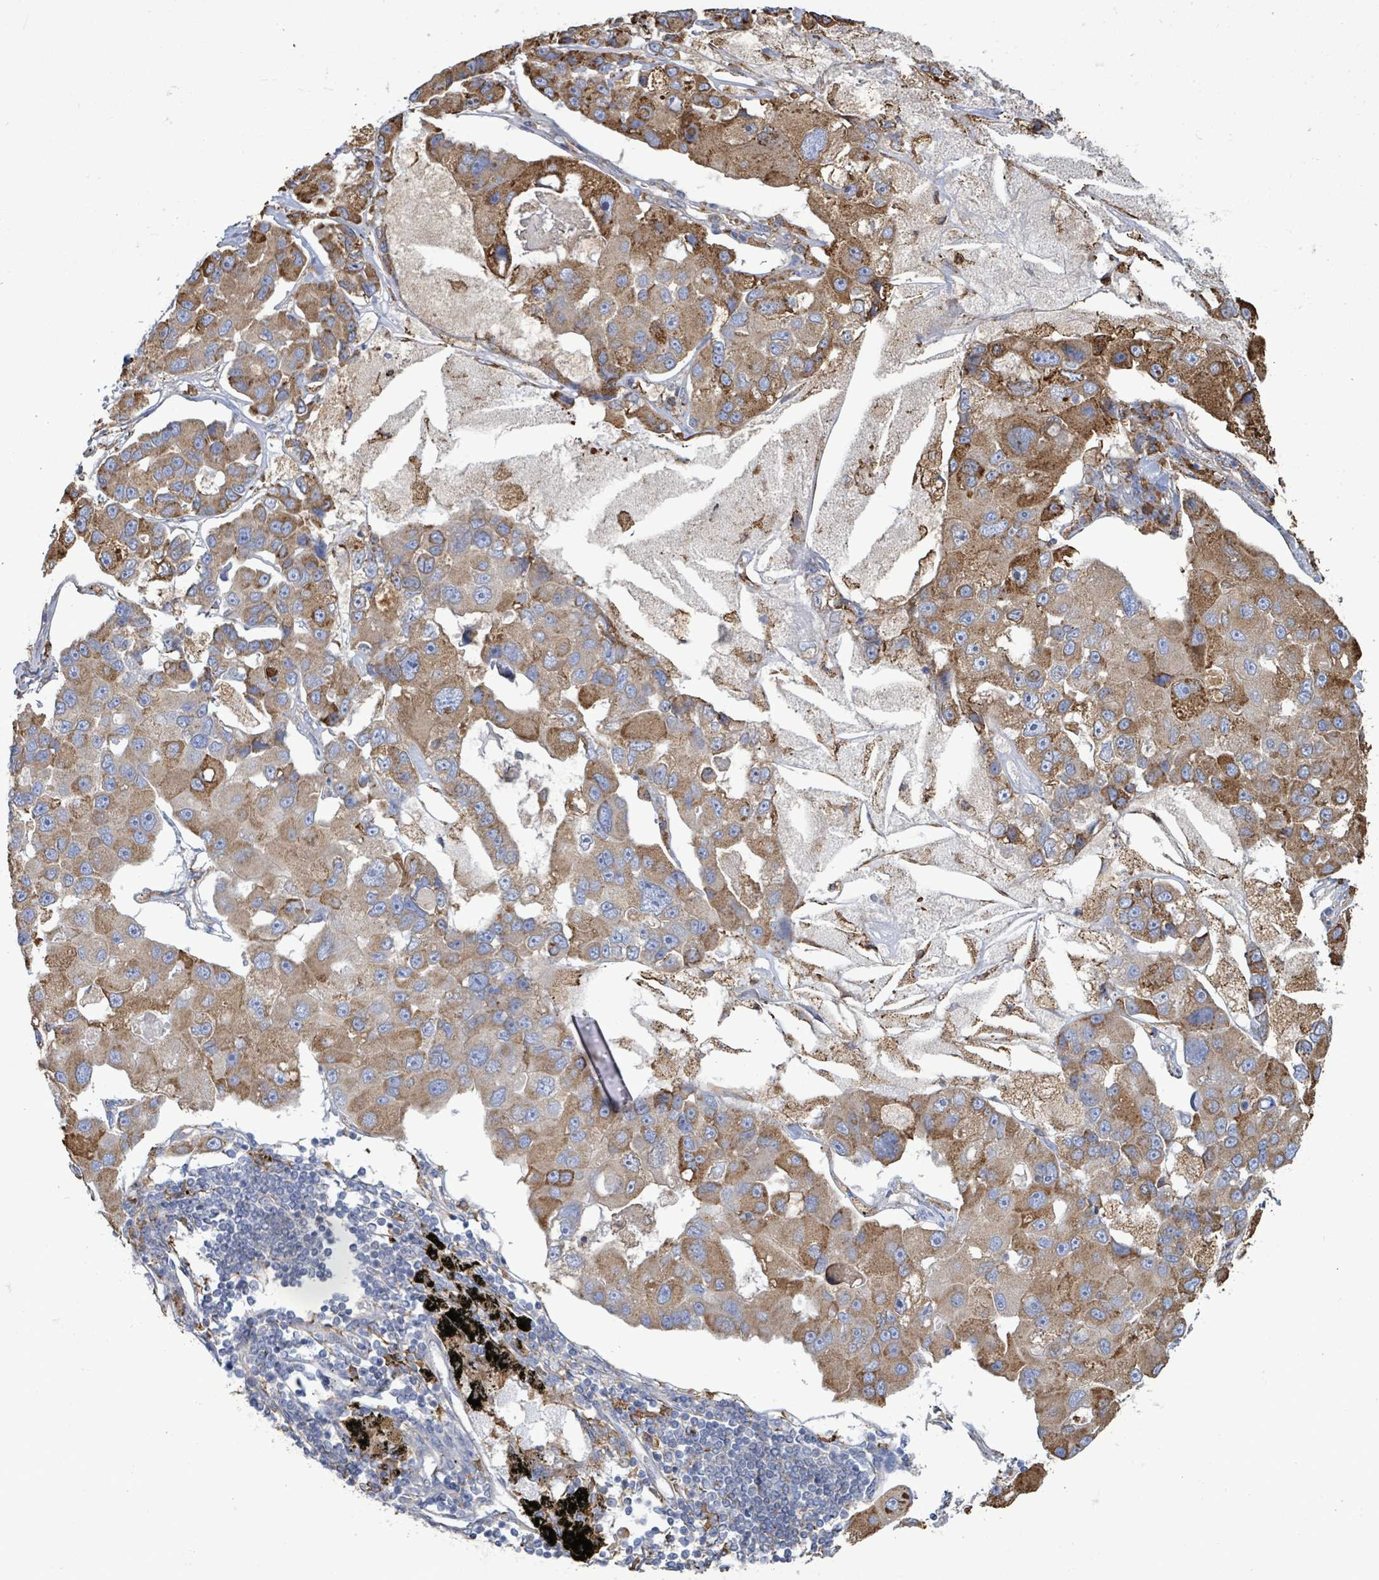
{"staining": {"intensity": "moderate", "quantity": ">75%", "location": "cytoplasmic/membranous"}, "tissue": "lung cancer", "cell_type": "Tumor cells", "image_type": "cancer", "snomed": [{"axis": "morphology", "description": "Adenocarcinoma, NOS"}, {"axis": "topography", "description": "Lung"}], "caption": "Human adenocarcinoma (lung) stained with a brown dye displays moderate cytoplasmic/membranous positive positivity in about >75% of tumor cells.", "gene": "RFPL4A", "patient": {"sex": "female", "age": 54}}